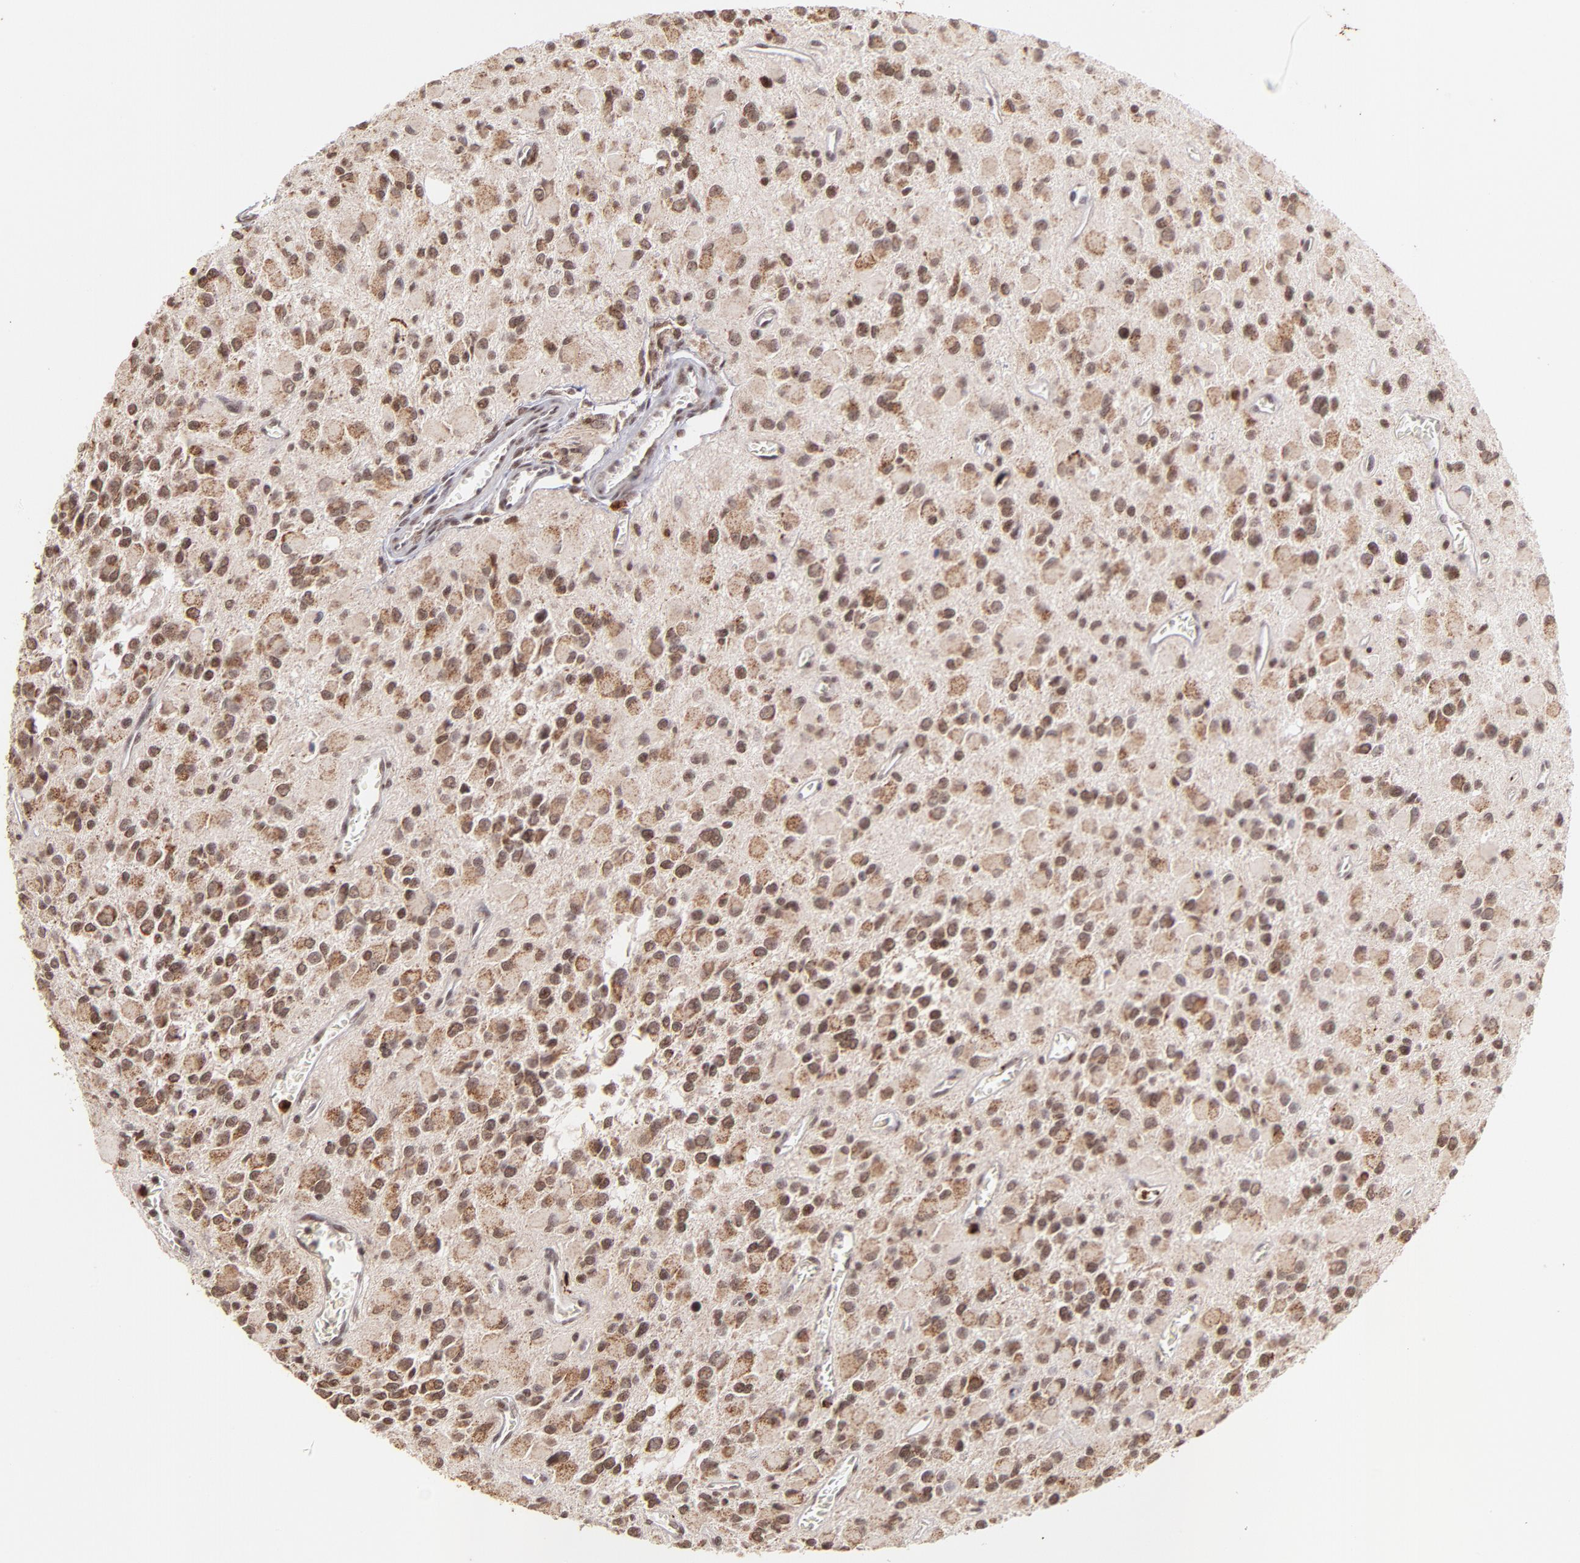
{"staining": {"intensity": "moderate", "quantity": ">75%", "location": "cytoplasmic/membranous,nuclear"}, "tissue": "glioma", "cell_type": "Tumor cells", "image_type": "cancer", "snomed": [{"axis": "morphology", "description": "Glioma, malignant, Low grade"}, {"axis": "topography", "description": "Brain"}], "caption": "Protein staining by immunohistochemistry demonstrates moderate cytoplasmic/membranous and nuclear expression in about >75% of tumor cells in glioma.", "gene": "ZFX", "patient": {"sex": "male", "age": 42}}